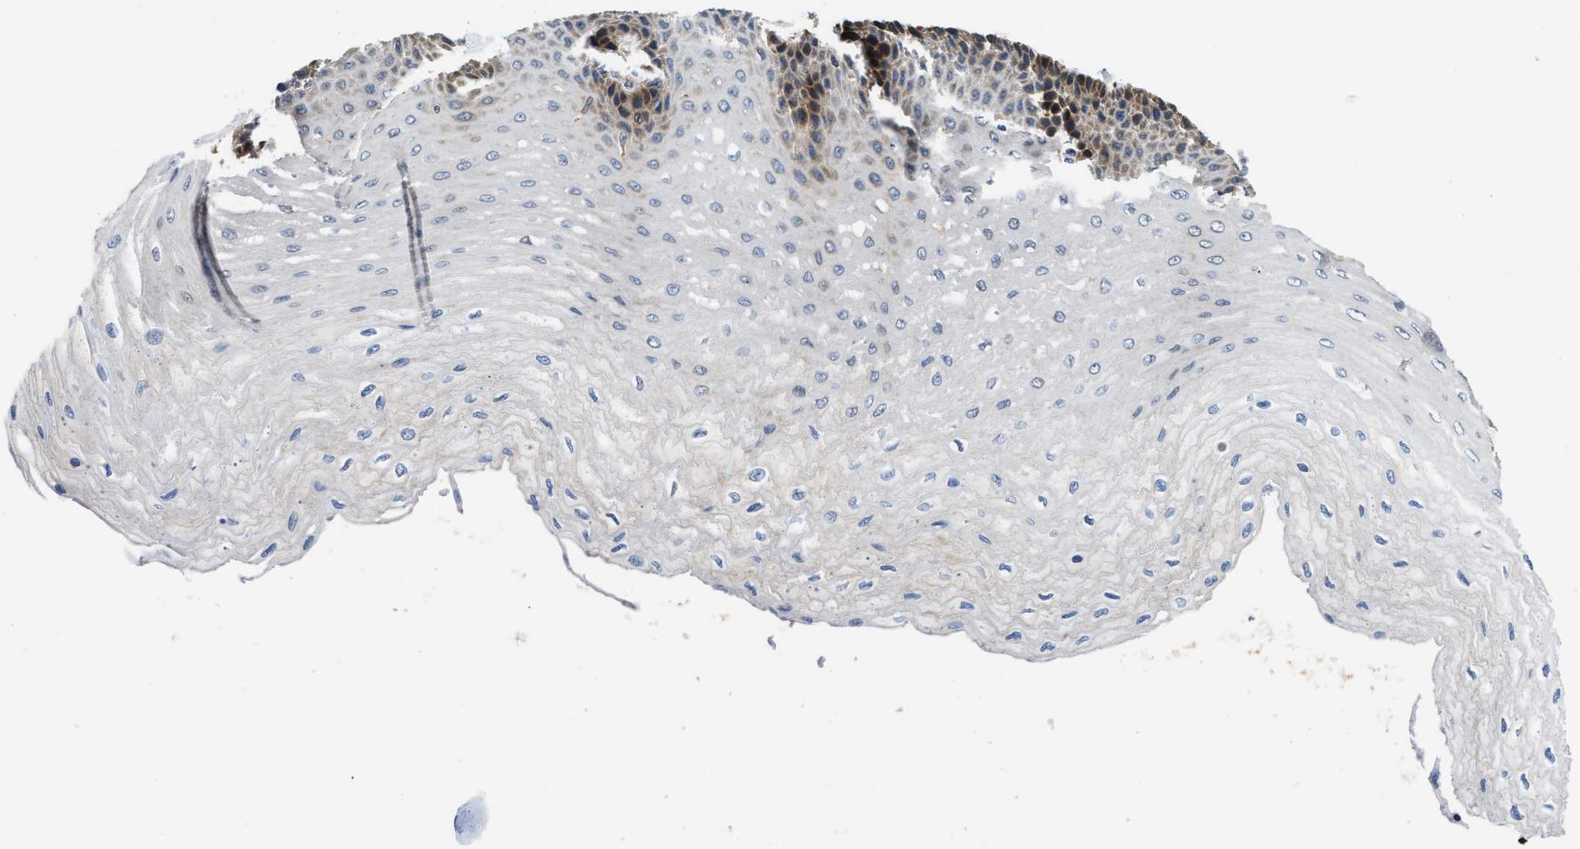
{"staining": {"intensity": "moderate", "quantity": "<25%", "location": "cytoplasmic/membranous"}, "tissue": "esophagus", "cell_type": "Squamous epithelial cells", "image_type": "normal", "snomed": [{"axis": "morphology", "description": "Normal tissue, NOS"}, {"axis": "topography", "description": "Esophagus"}], "caption": "High-power microscopy captured an immunohistochemistry (IHC) micrograph of benign esophagus, revealing moderate cytoplasmic/membranous staining in approximately <25% of squamous epithelial cells.", "gene": "CCM2", "patient": {"sex": "female", "age": 72}}